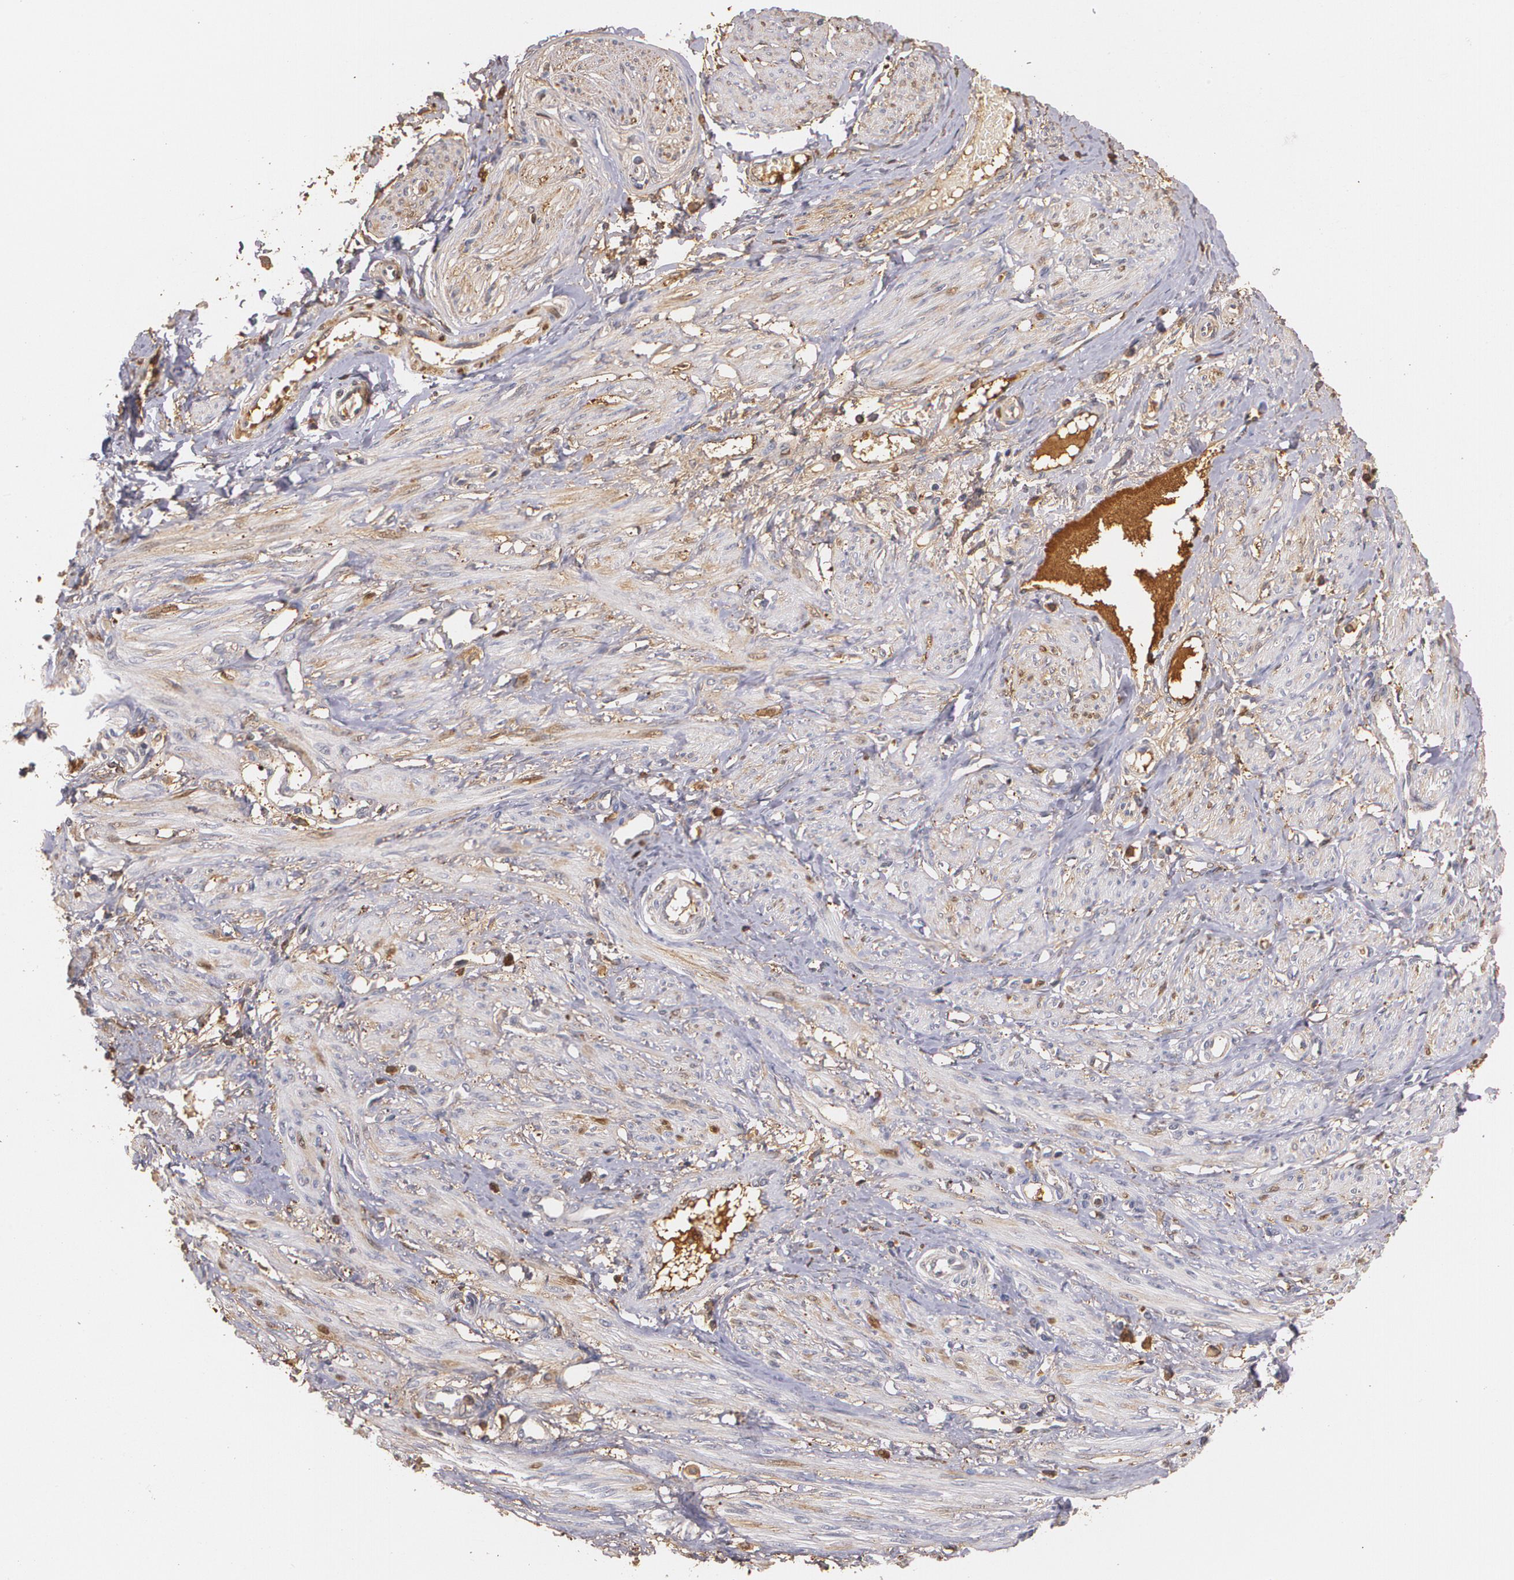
{"staining": {"intensity": "weak", "quantity": ">75%", "location": "cytoplasmic/membranous"}, "tissue": "smooth muscle", "cell_type": "Smooth muscle cells", "image_type": "normal", "snomed": [{"axis": "morphology", "description": "Normal tissue, NOS"}, {"axis": "topography", "description": "Smooth muscle"}, {"axis": "topography", "description": "Uterus"}], "caption": "This is an image of immunohistochemistry staining of benign smooth muscle, which shows weak positivity in the cytoplasmic/membranous of smooth muscle cells.", "gene": "PTS", "patient": {"sex": "female", "age": 39}}